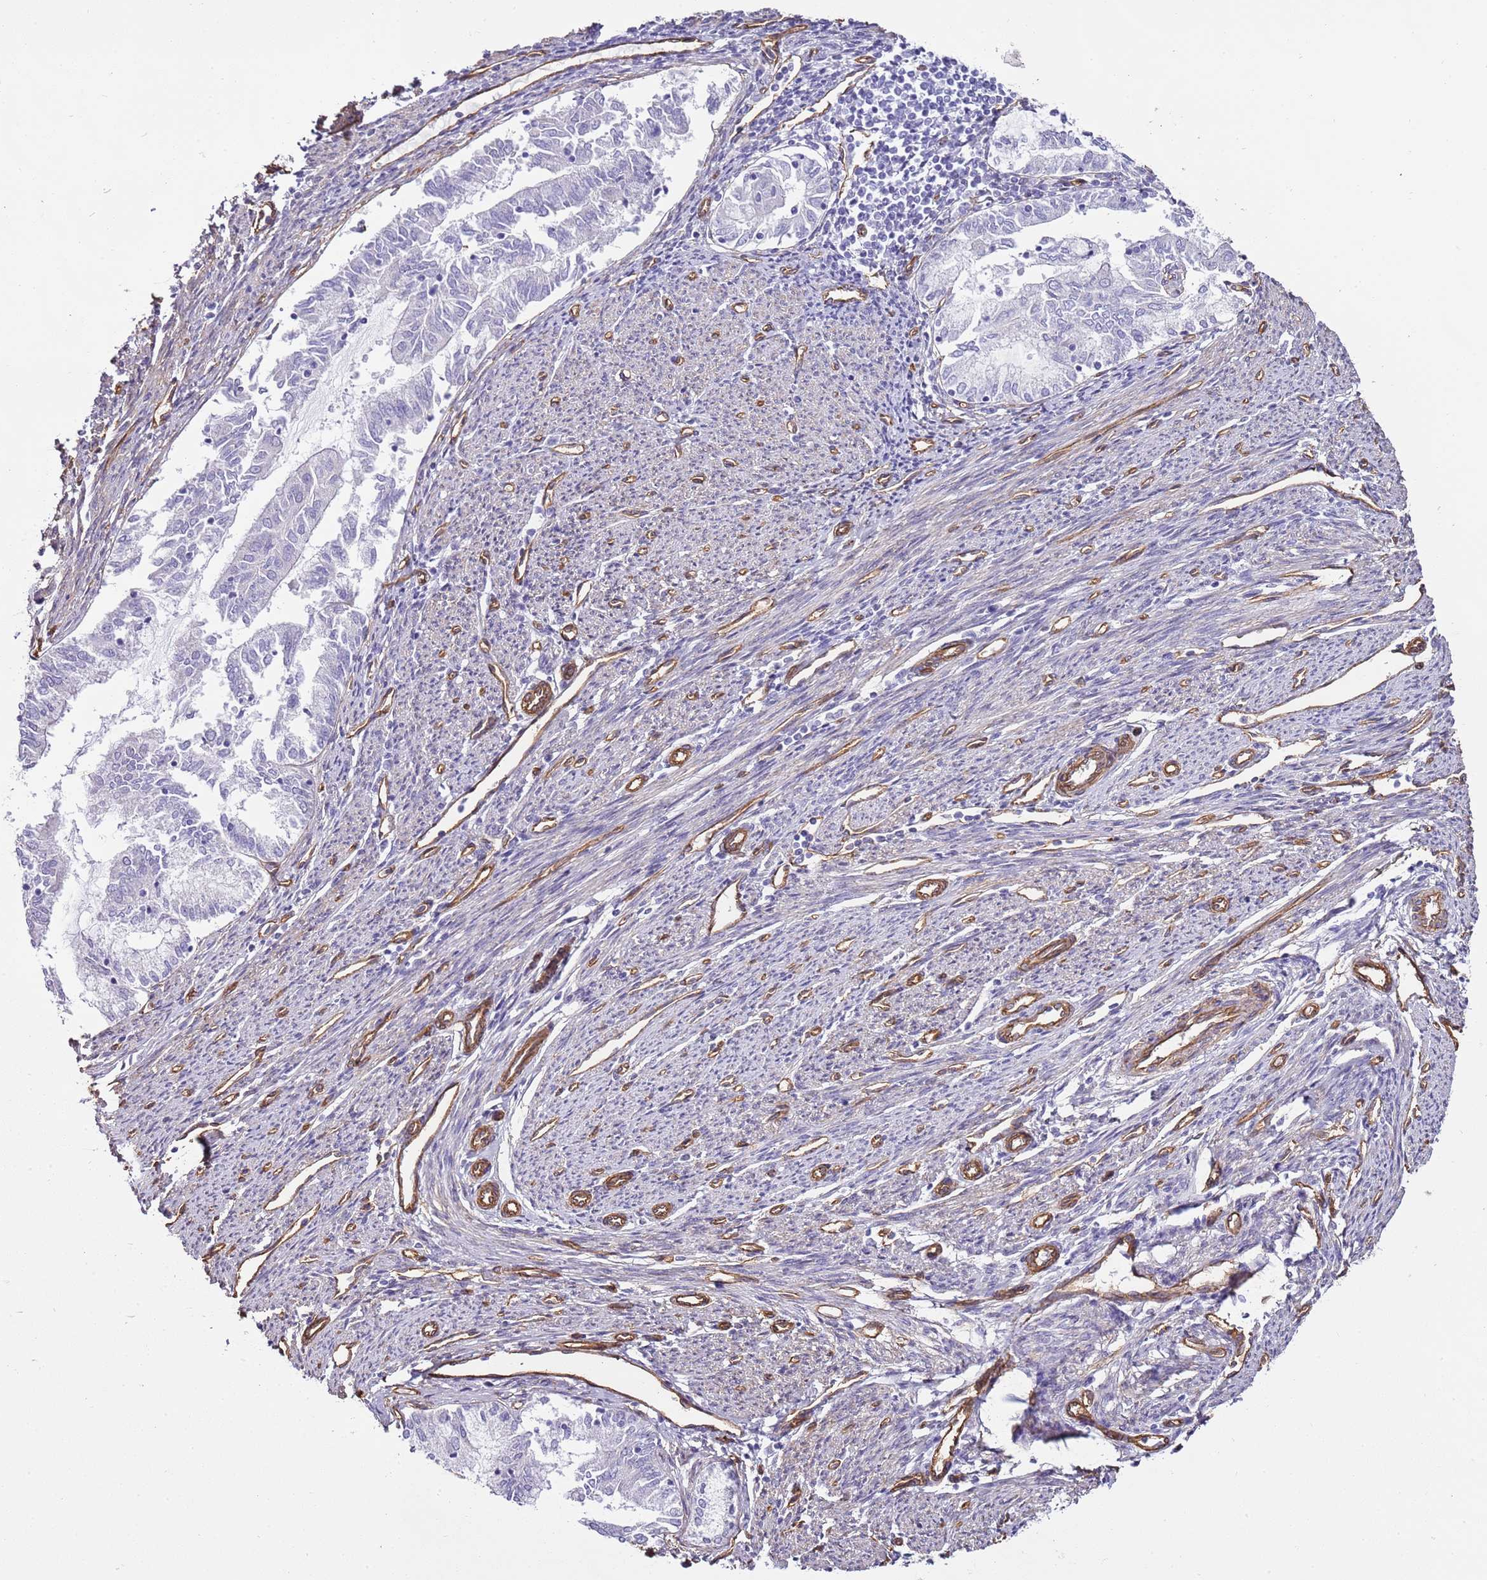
{"staining": {"intensity": "negative", "quantity": "none", "location": "none"}, "tissue": "endometrial cancer", "cell_type": "Tumor cells", "image_type": "cancer", "snomed": [{"axis": "morphology", "description": "Adenocarcinoma, NOS"}, {"axis": "topography", "description": "Endometrium"}], "caption": "Human endometrial cancer stained for a protein using immunohistochemistry displays no expression in tumor cells.", "gene": "CTDSPL", "patient": {"sex": "female", "age": 79}}